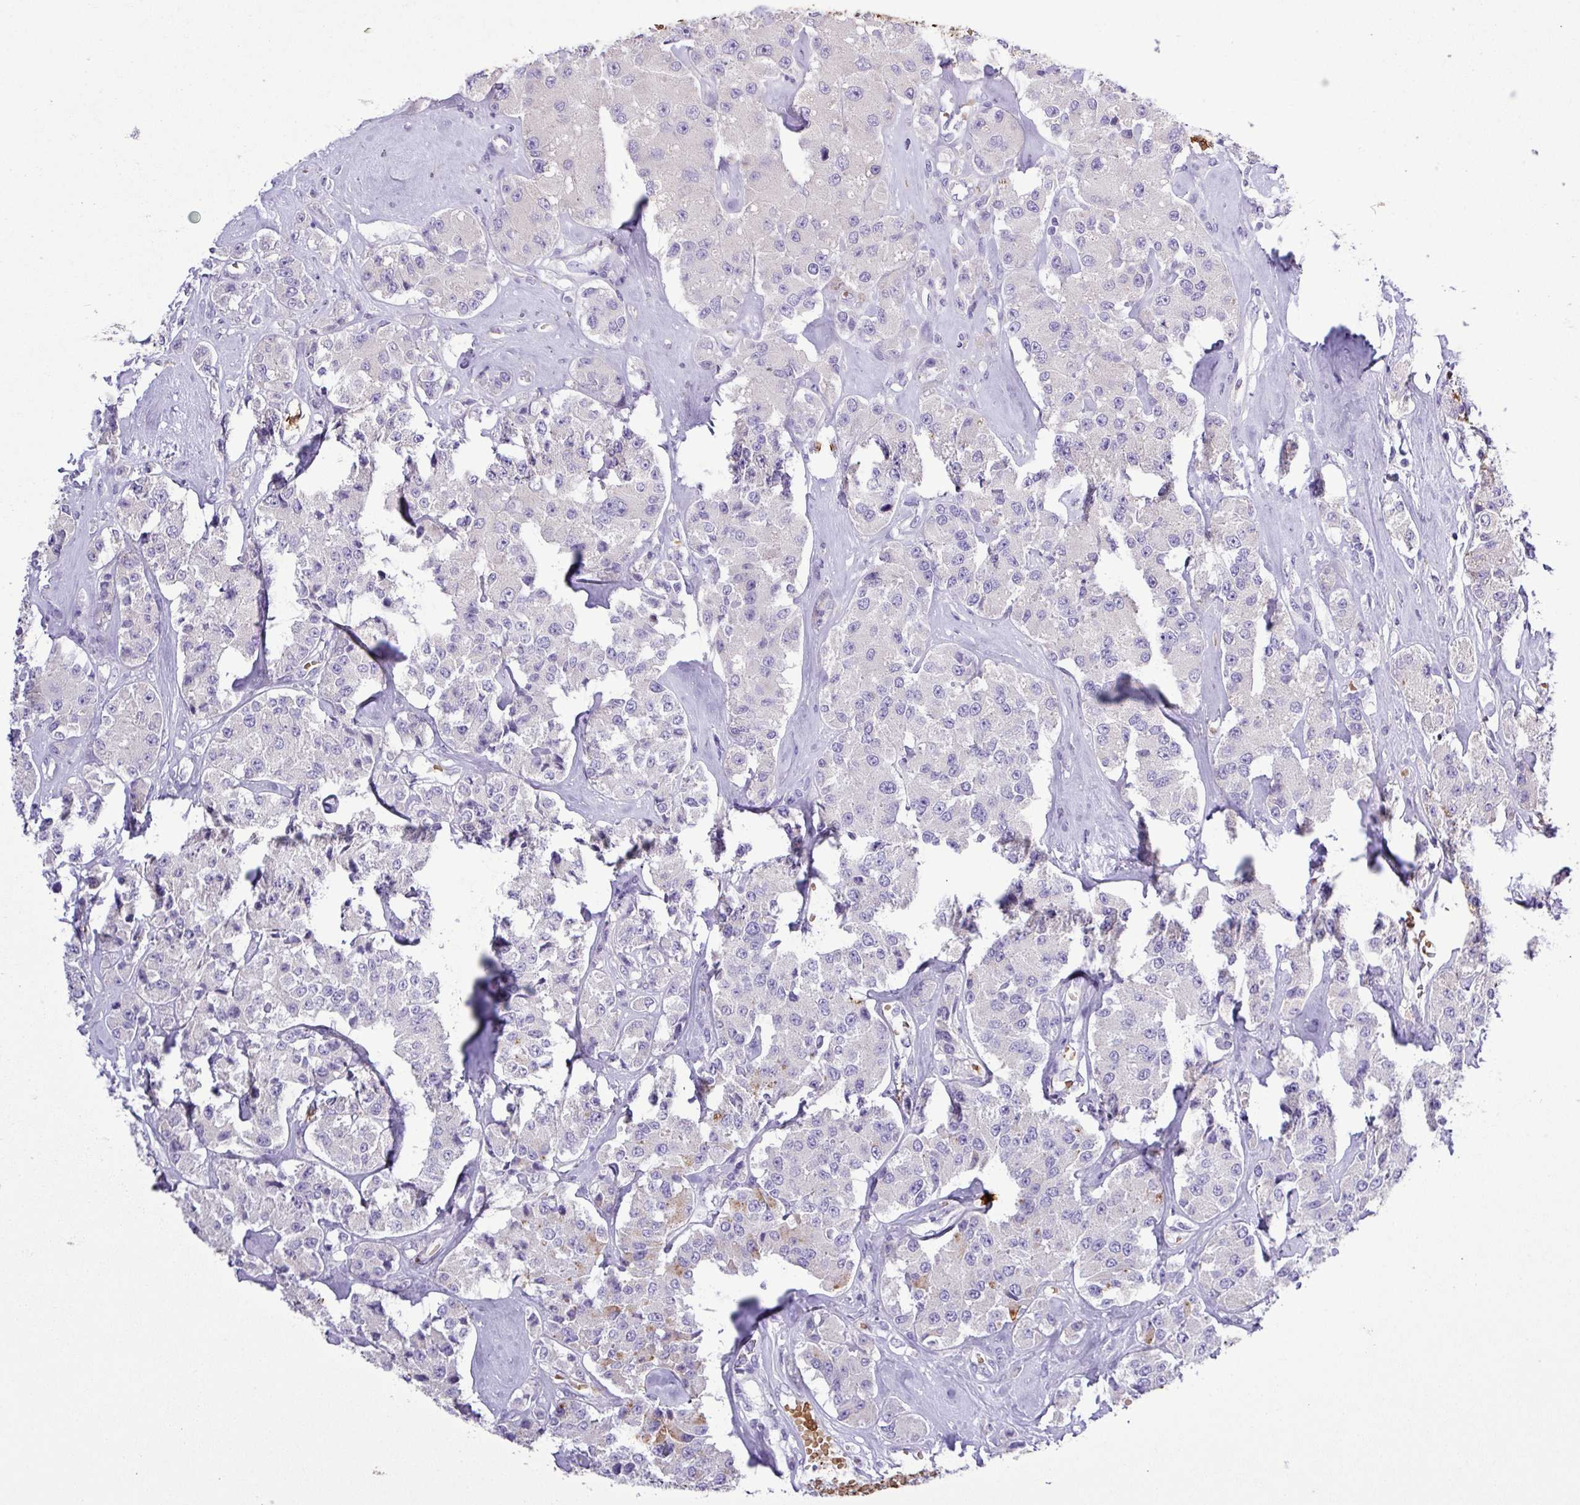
{"staining": {"intensity": "negative", "quantity": "none", "location": "none"}, "tissue": "carcinoid", "cell_type": "Tumor cells", "image_type": "cancer", "snomed": [{"axis": "morphology", "description": "Carcinoid, malignant, NOS"}, {"axis": "topography", "description": "Pancreas"}], "caption": "The immunohistochemistry micrograph has no significant expression in tumor cells of malignant carcinoid tissue.", "gene": "MGAT4B", "patient": {"sex": "male", "age": 41}}